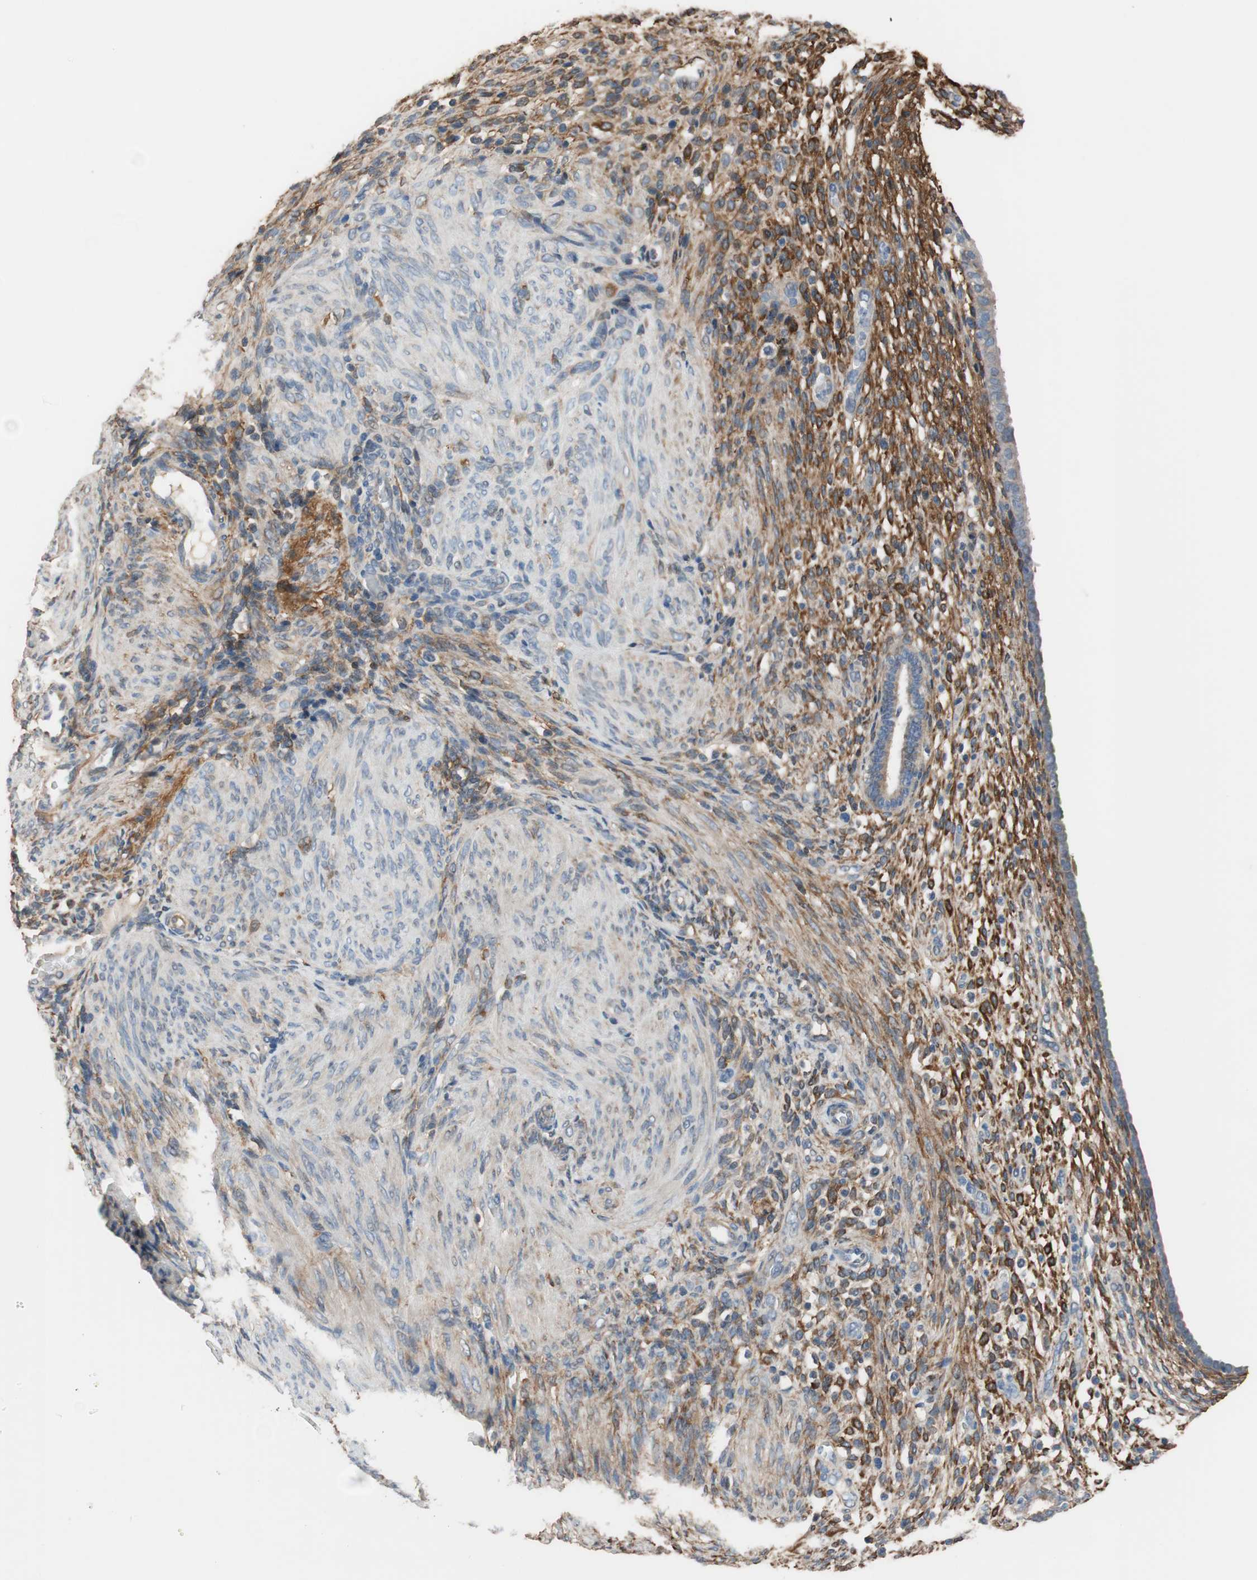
{"staining": {"intensity": "strong", "quantity": "25%-75%", "location": "cytoplasmic/membranous"}, "tissue": "endometrium", "cell_type": "Cells in endometrial stroma", "image_type": "normal", "snomed": [{"axis": "morphology", "description": "Normal tissue, NOS"}, {"axis": "topography", "description": "Endometrium"}], "caption": "DAB (3,3'-diaminobenzidine) immunohistochemical staining of unremarkable endometrium demonstrates strong cytoplasmic/membranous protein positivity in approximately 25%-75% of cells in endometrial stroma.", "gene": "ALDH1A2", "patient": {"sex": "female", "age": 72}}